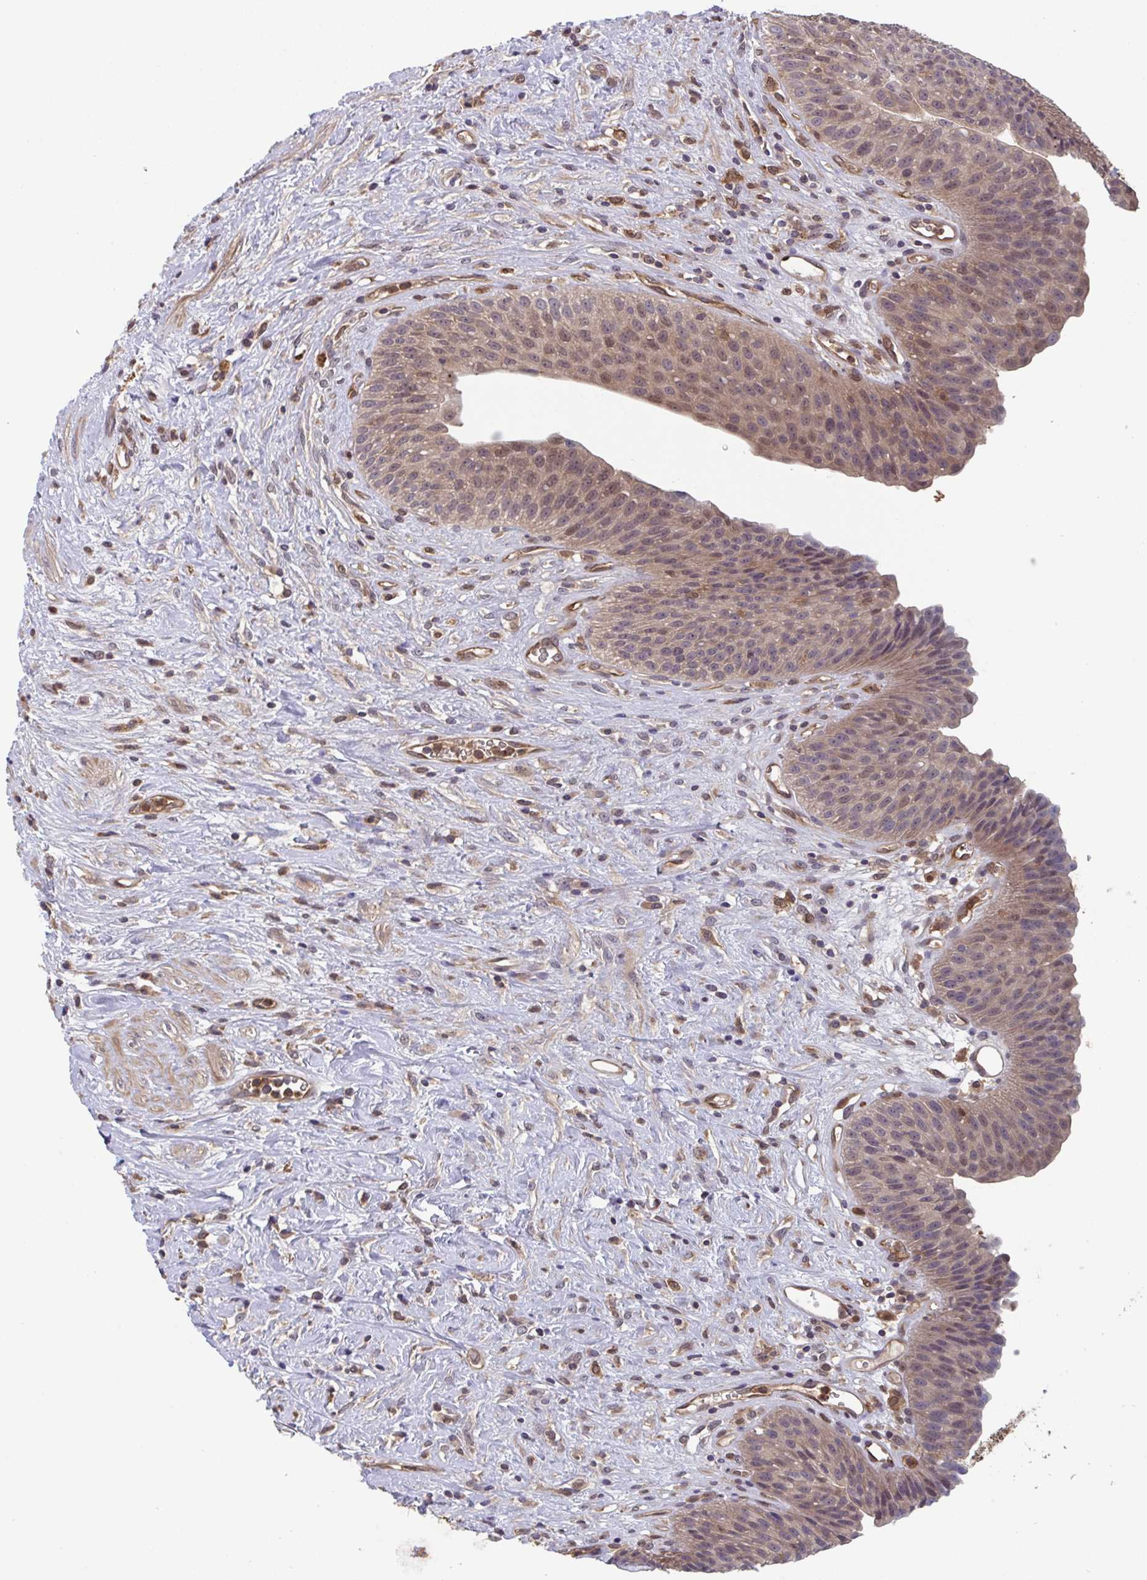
{"staining": {"intensity": "moderate", "quantity": ">75%", "location": "cytoplasmic/membranous,nuclear"}, "tissue": "urinary bladder", "cell_type": "Urothelial cells", "image_type": "normal", "snomed": [{"axis": "morphology", "description": "Normal tissue, NOS"}, {"axis": "topography", "description": "Urinary bladder"}], "caption": "IHC histopathology image of benign urinary bladder: human urinary bladder stained using immunohistochemistry (IHC) reveals medium levels of moderate protein expression localized specifically in the cytoplasmic/membranous,nuclear of urothelial cells, appearing as a cytoplasmic/membranous,nuclear brown color.", "gene": "TIGAR", "patient": {"sex": "female", "age": 56}}